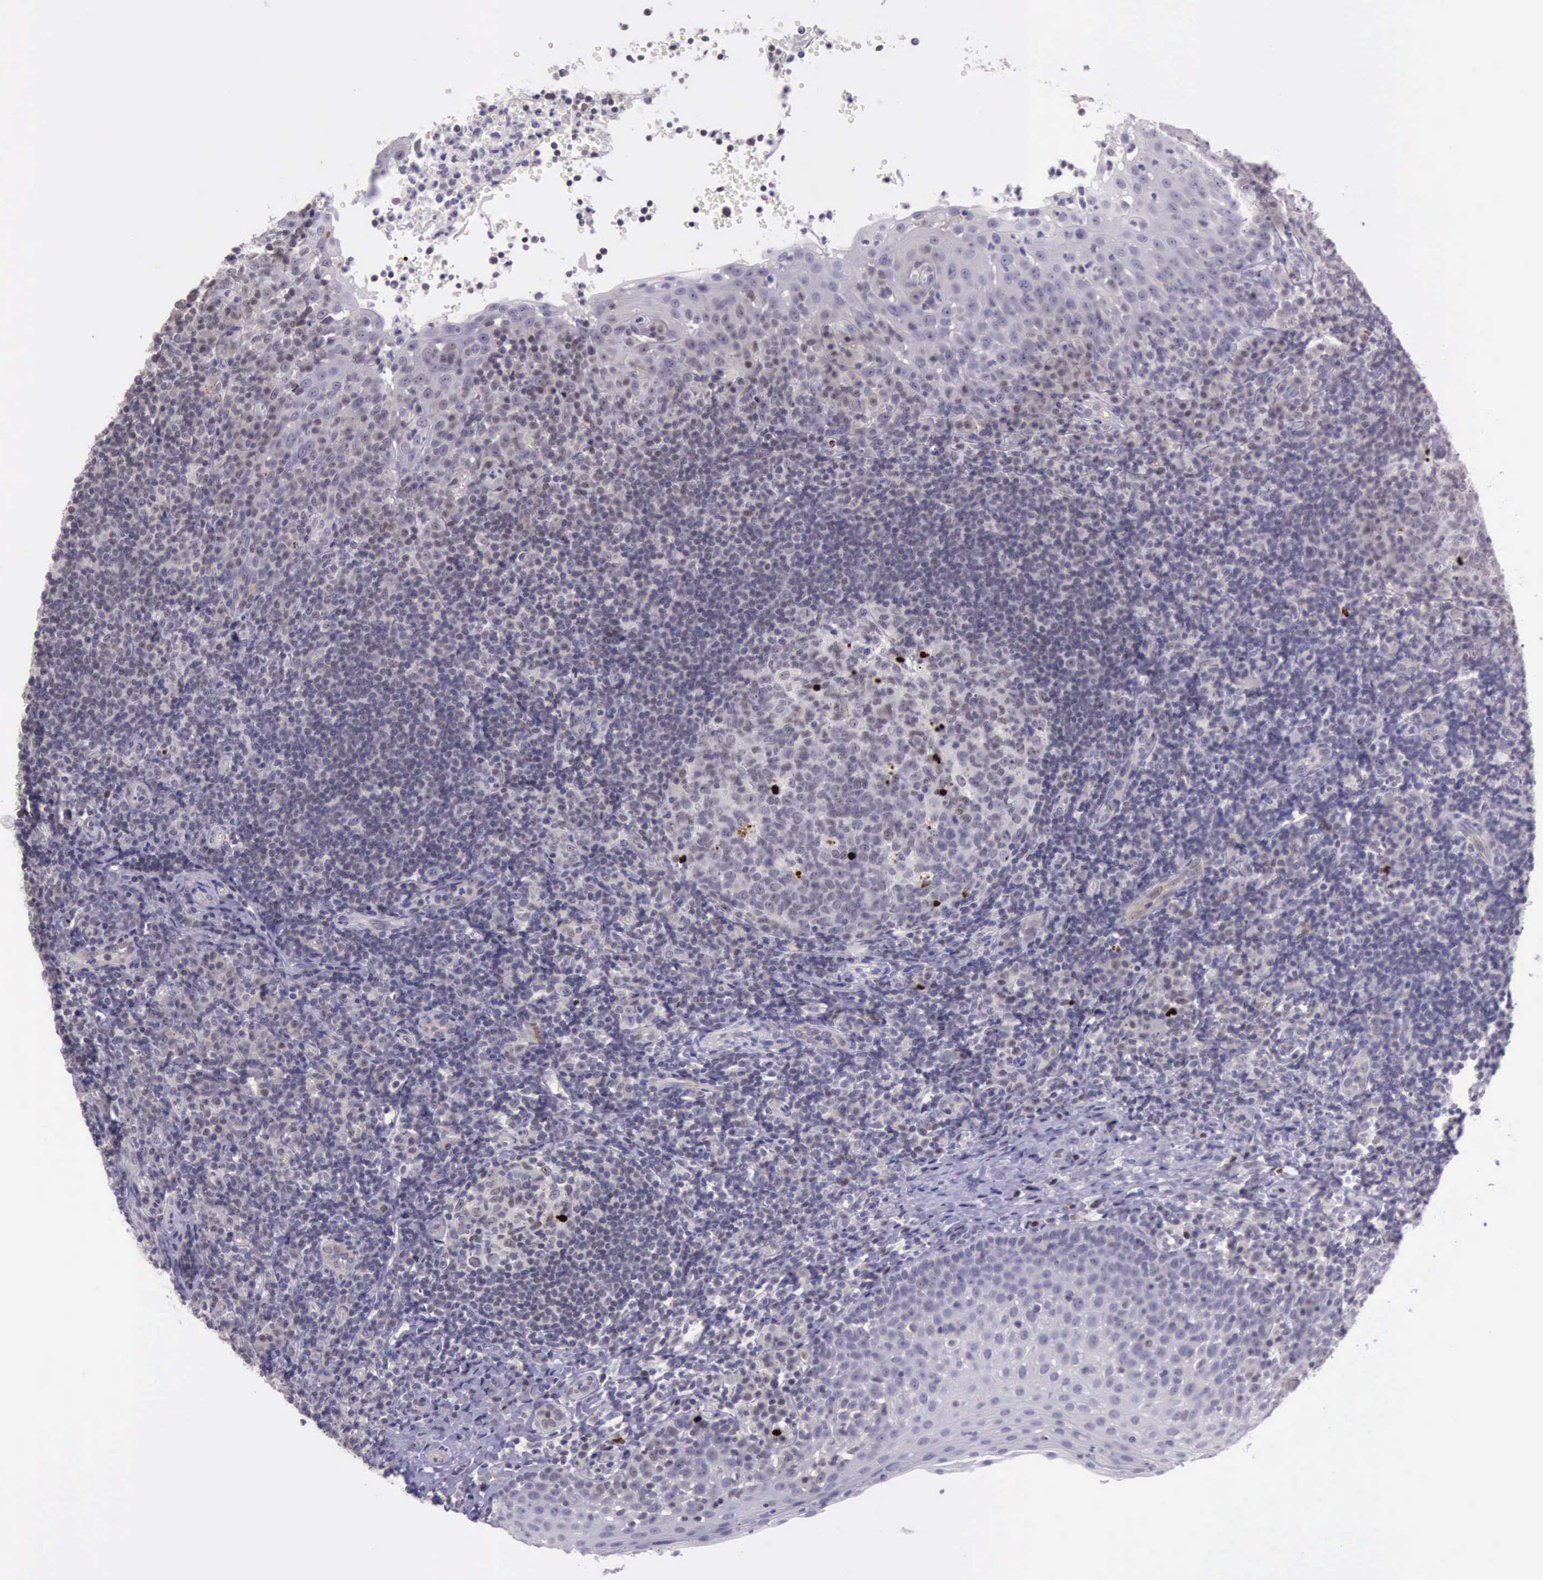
{"staining": {"intensity": "strong", "quantity": "<25%", "location": "nuclear"}, "tissue": "tonsil", "cell_type": "Germinal center cells", "image_type": "normal", "snomed": [{"axis": "morphology", "description": "Normal tissue, NOS"}, {"axis": "topography", "description": "Tonsil"}], "caption": "The image reveals staining of benign tonsil, revealing strong nuclear protein positivity (brown color) within germinal center cells.", "gene": "PARP1", "patient": {"sex": "female", "age": 40}}